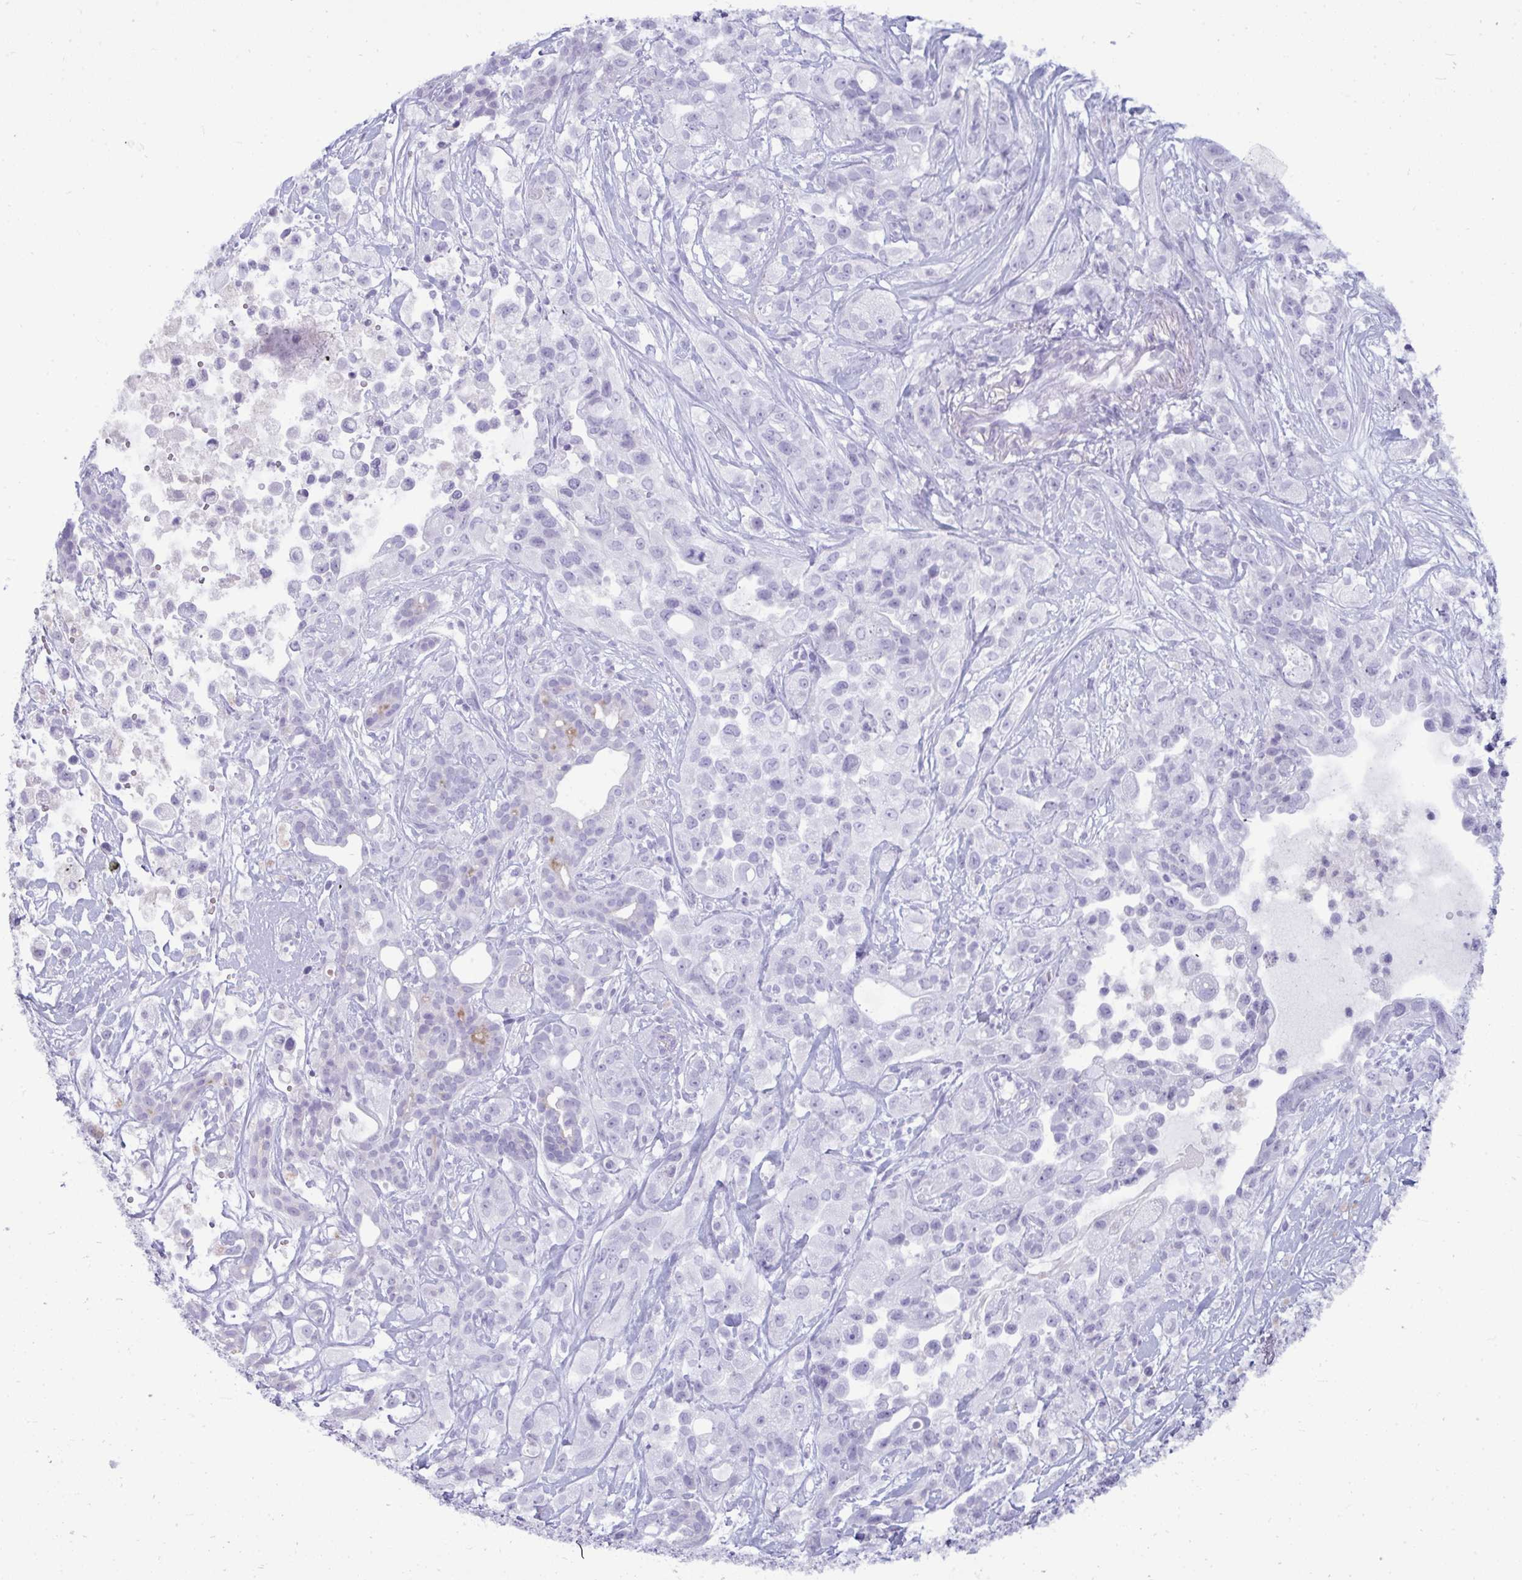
{"staining": {"intensity": "negative", "quantity": "none", "location": "none"}, "tissue": "pancreatic cancer", "cell_type": "Tumor cells", "image_type": "cancer", "snomed": [{"axis": "morphology", "description": "Adenocarcinoma, NOS"}, {"axis": "topography", "description": "Pancreas"}], "caption": "This is an immunohistochemistry (IHC) photomicrograph of adenocarcinoma (pancreatic). There is no expression in tumor cells.", "gene": "ANKRD60", "patient": {"sex": "male", "age": 44}}